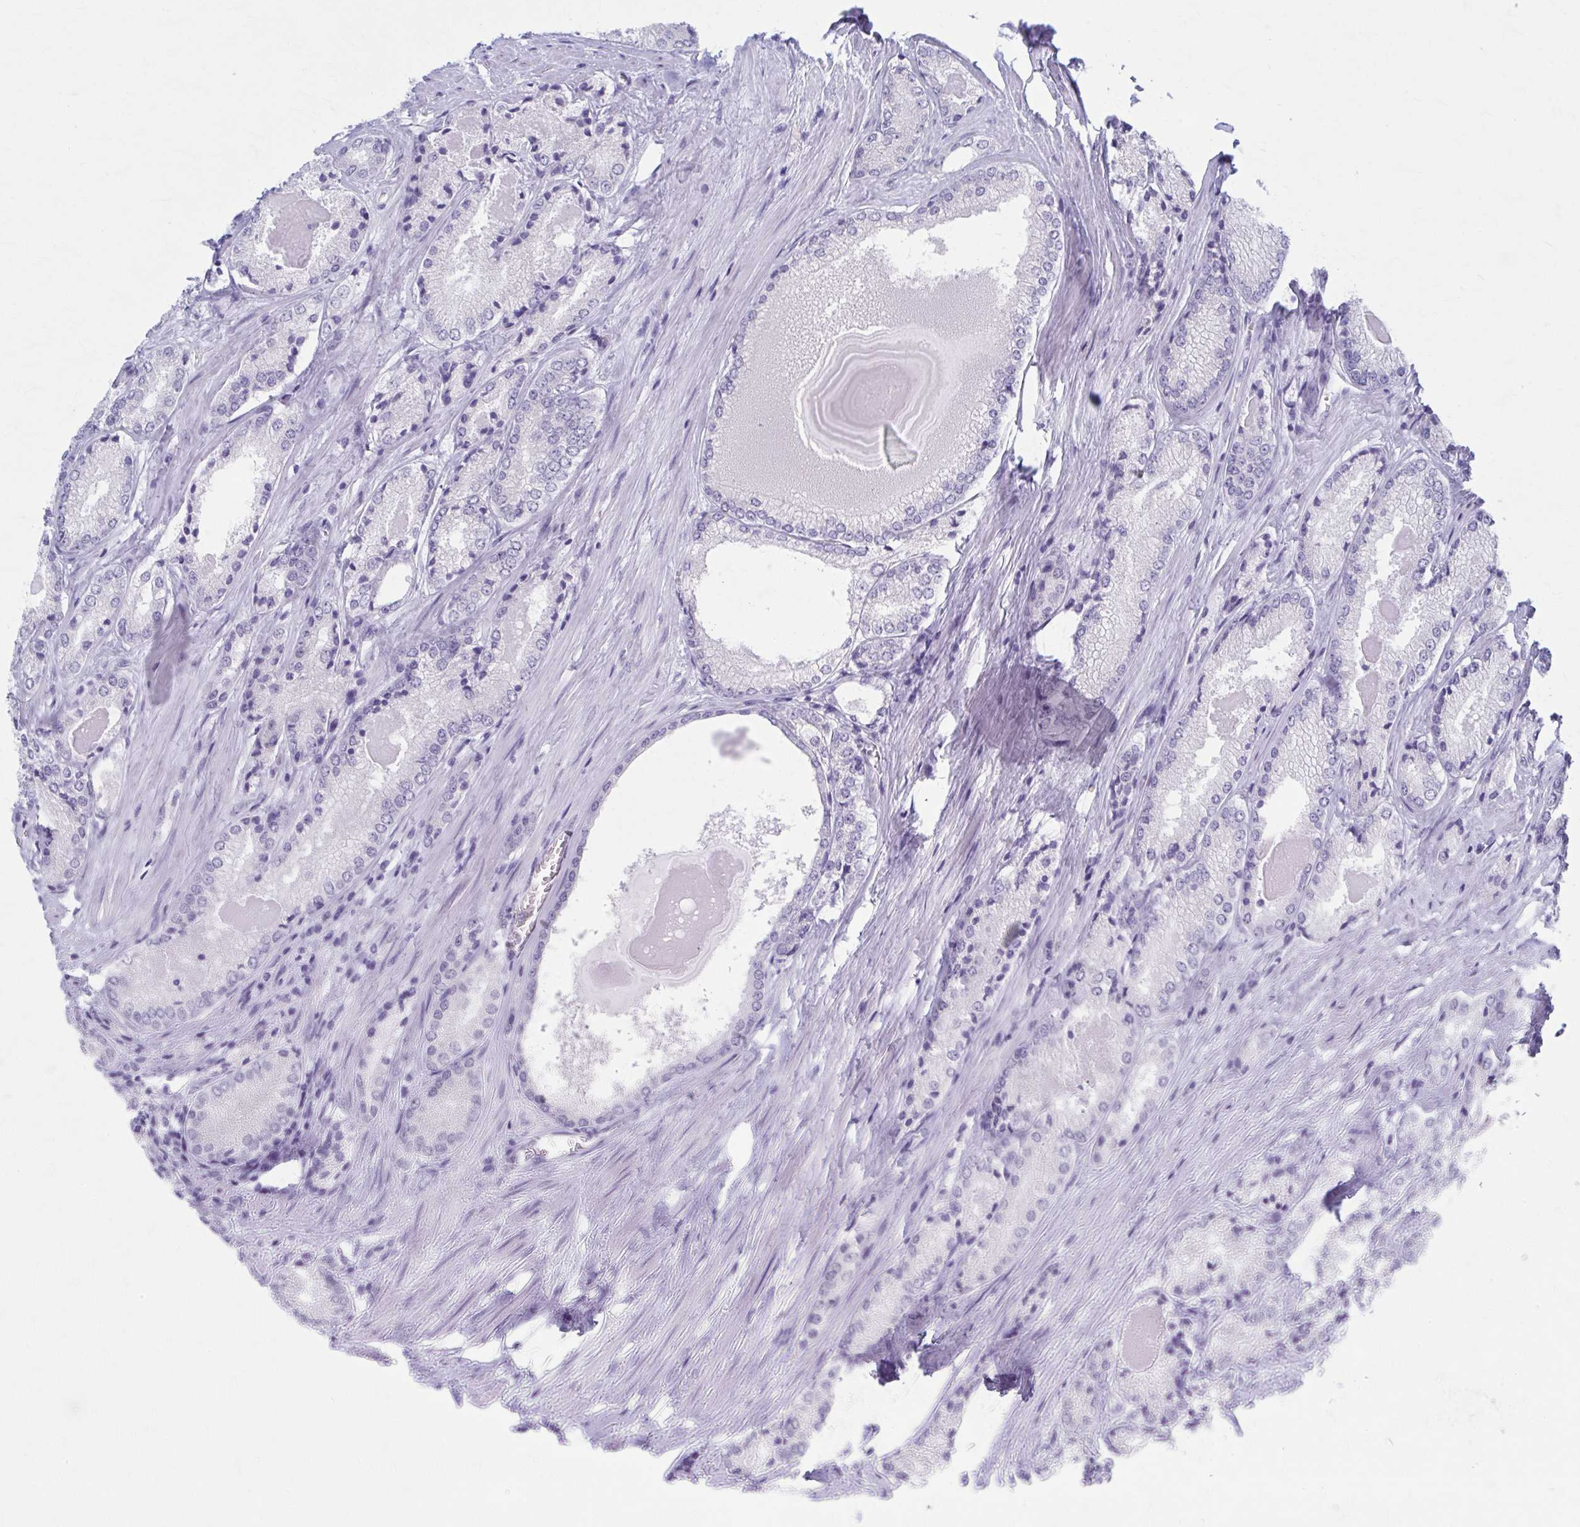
{"staining": {"intensity": "negative", "quantity": "none", "location": "none"}, "tissue": "prostate cancer", "cell_type": "Tumor cells", "image_type": "cancer", "snomed": [{"axis": "morphology", "description": "Adenocarcinoma, NOS"}, {"axis": "morphology", "description": "Adenocarcinoma, Low grade"}, {"axis": "topography", "description": "Prostate"}], "caption": "Photomicrograph shows no significant protein expression in tumor cells of prostate cancer (adenocarcinoma (low-grade)).", "gene": "CCDC105", "patient": {"sex": "male", "age": 68}}